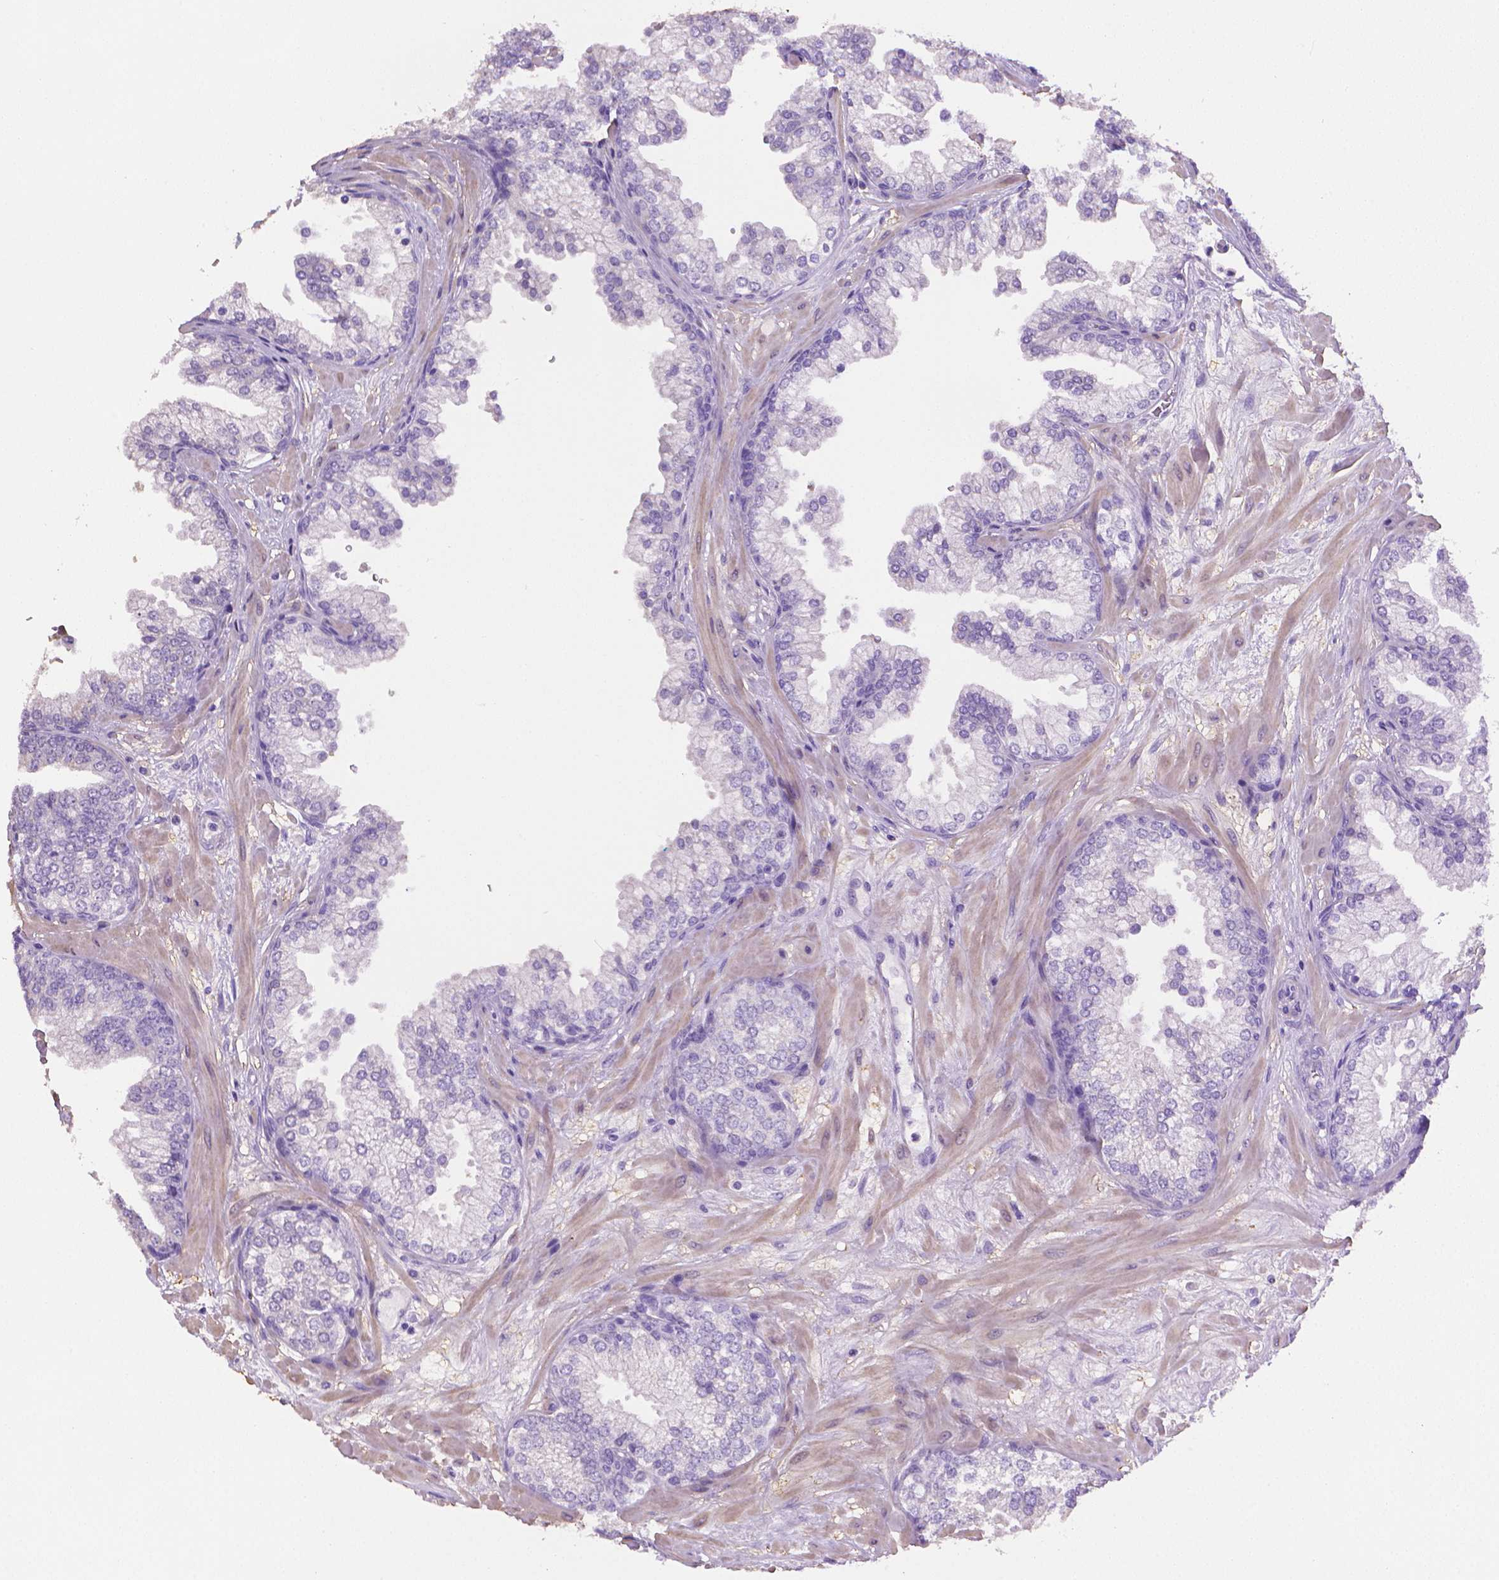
{"staining": {"intensity": "negative", "quantity": "none", "location": "none"}, "tissue": "prostate", "cell_type": "Glandular cells", "image_type": "normal", "snomed": [{"axis": "morphology", "description": "Normal tissue, NOS"}, {"axis": "topography", "description": "Prostate"}, {"axis": "topography", "description": "Peripheral nerve tissue"}], "caption": "Photomicrograph shows no protein staining in glandular cells of unremarkable prostate.", "gene": "PNMA2", "patient": {"sex": "male", "age": 61}}